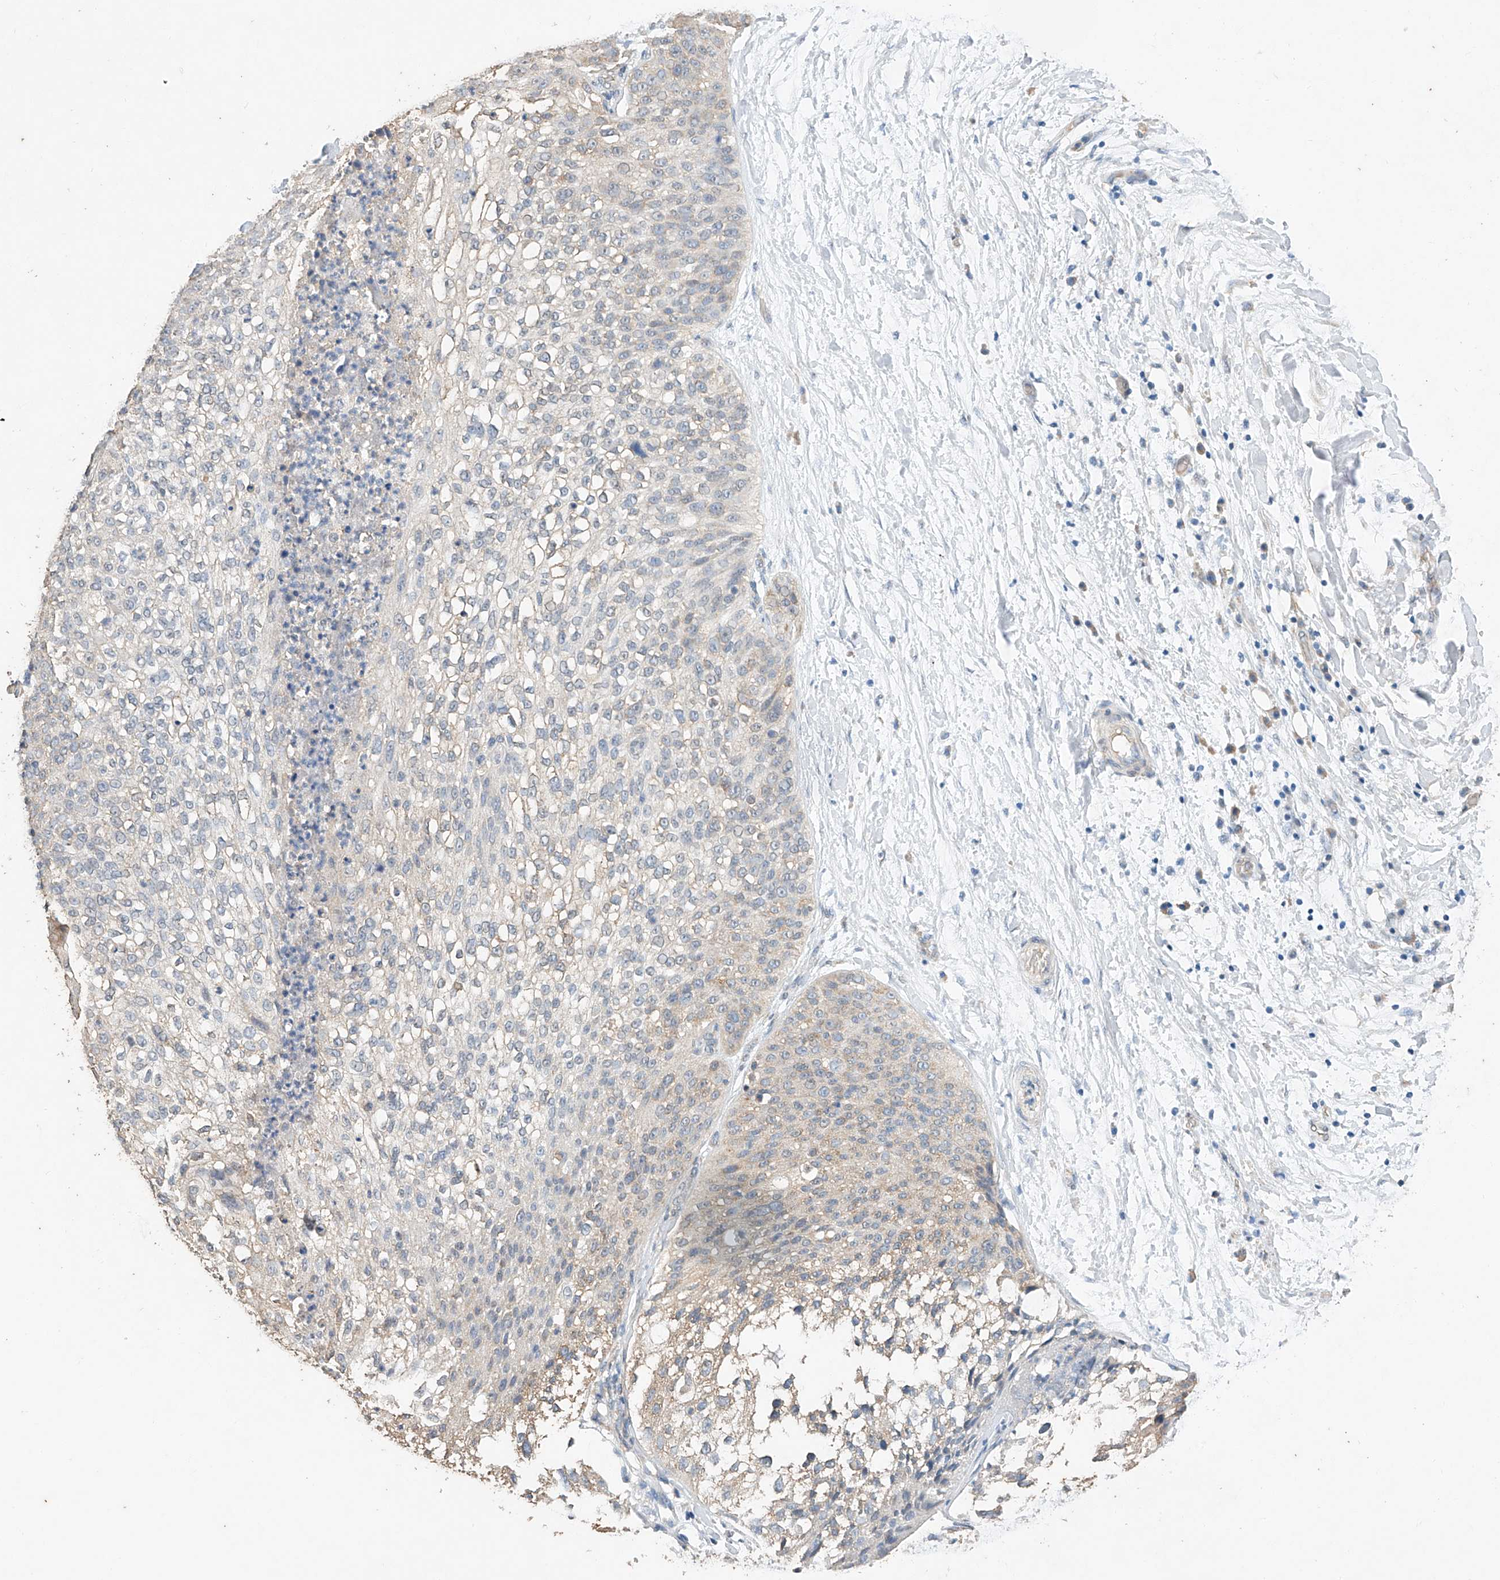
{"staining": {"intensity": "weak", "quantity": "<25%", "location": "cytoplasmic/membranous"}, "tissue": "lung cancer", "cell_type": "Tumor cells", "image_type": "cancer", "snomed": [{"axis": "morphology", "description": "Inflammation, NOS"}, {"axis": "morphology", "description": "Squamous cell carcinoma, NOS"}, {"axis": "topography", "description": "Lymph node"}, {"axis": "topography", "description": "Soft tissue"}, {"axis": "topography", "description": "Lung"}], "caption": "A photomicrograph of lung cancer (squamous cell carcinoma) stained for a protein demonstrates no brown staining in tumor cells.", "gene": "CERS4", "patient": {"sex": "male", "age": 66}}